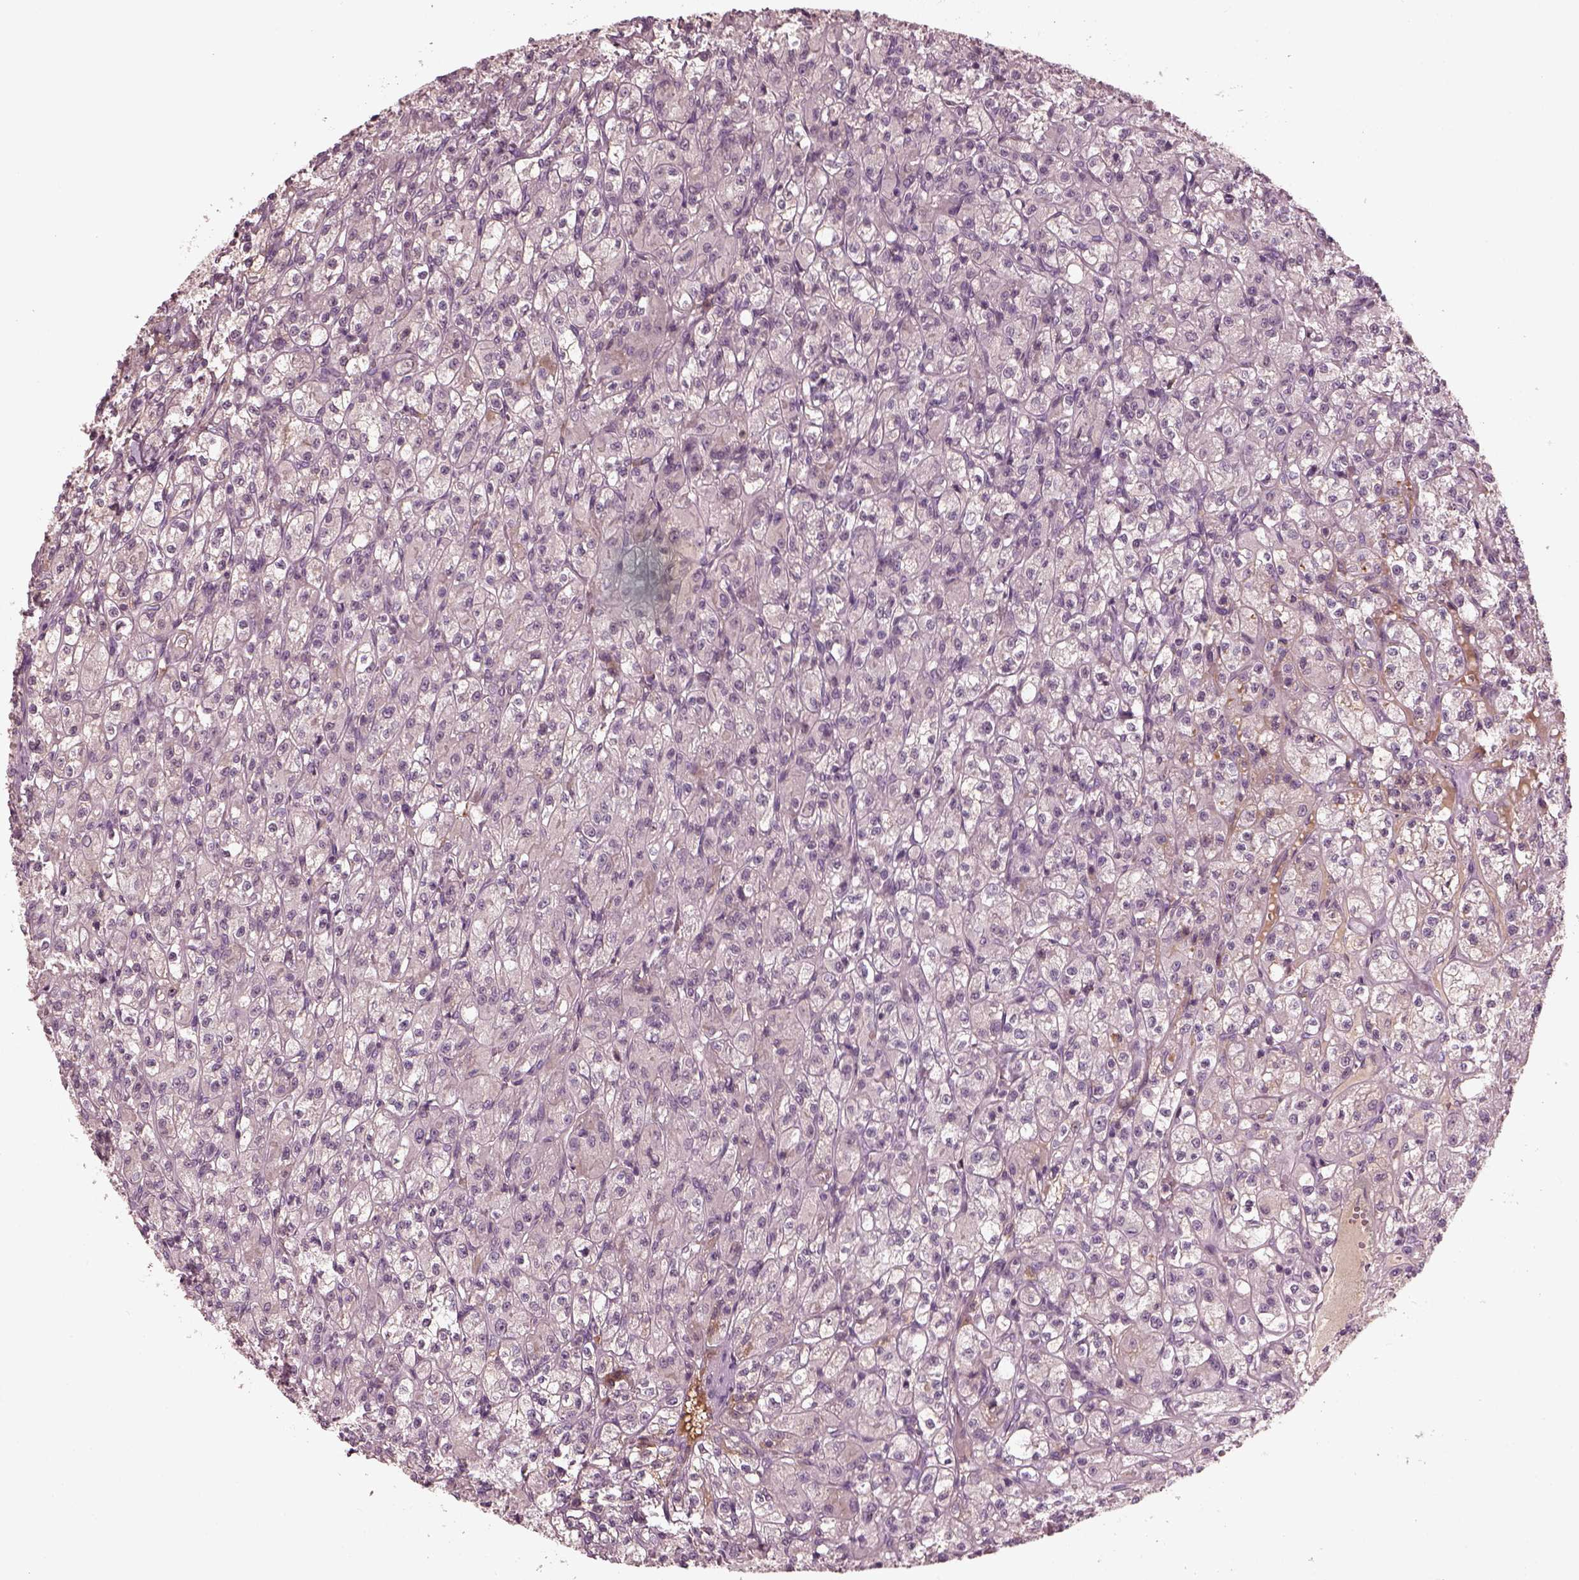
{"staining": {"intensity": "negative", "quantity": "none", "location": "none"}, "tissue": "renal cancer", "cell_type": "Tumor cells", "image_type": "cancer", "snomed": [{"axis": "morphology", "description": "Adenocarcinoma, NOS"}, {"axis": "topography", "description": "Kidney"}], "caption": "Immunohistochemistry micrograph of renal adenocarcinoma stained for a protein (brown), which displays no positivity in tumor cells. (DAB immunohistochemistry (IHC) visualized using brightfield microscopy, high magnification).", "gene": "PORCN", "patient": {"sex": "female", "age": 70}}